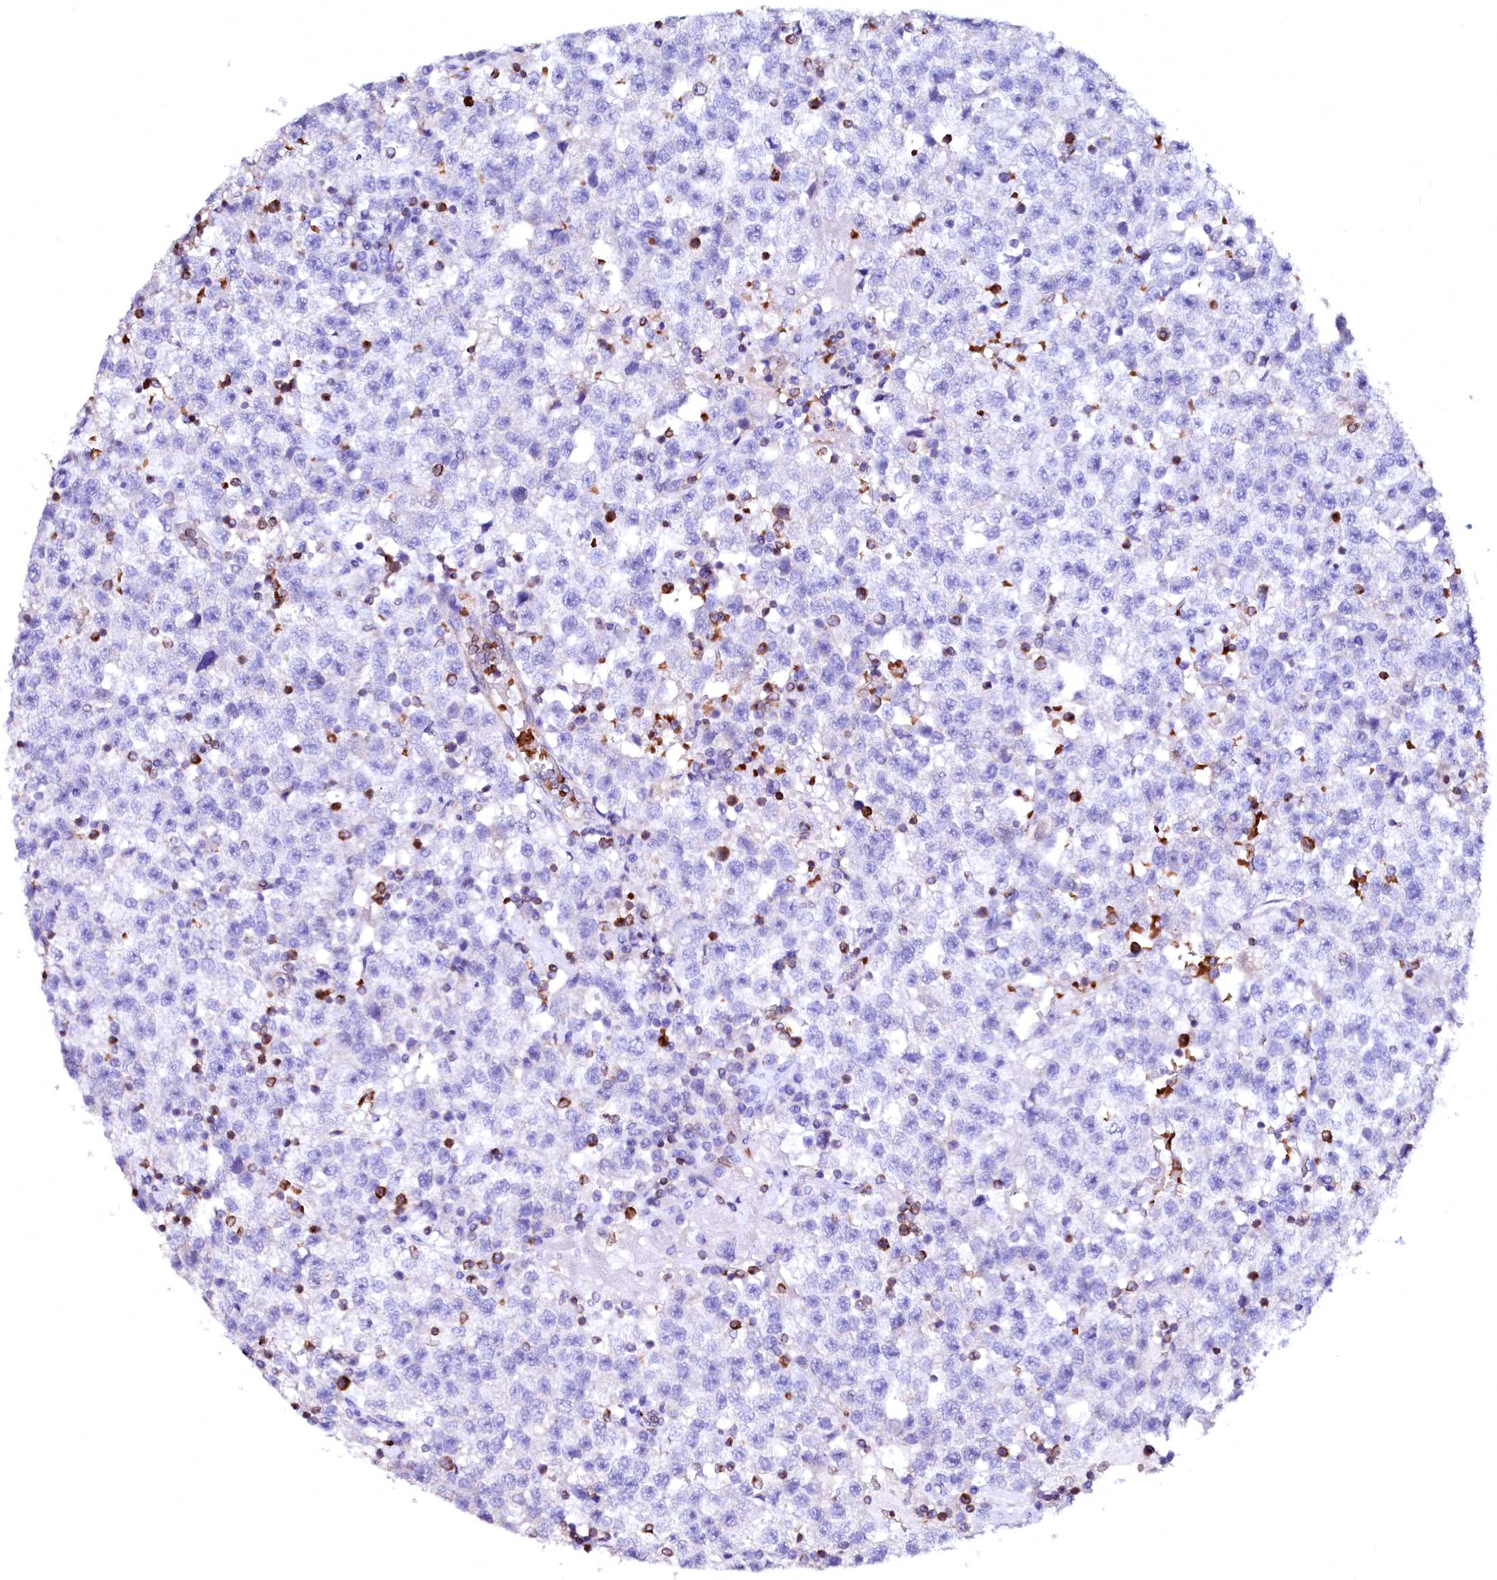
{"staining": {"intensity": "negative", "quantity": "none", "location": "none"}, "tissue": "testis cancer", "cell_type": "Tumor cells", "image_type": "cancer", "snomed": [{"axis": "morphology", "description": "Seminoma, NOS"}, {"axis": "topography", "description": "Testis"}], "caption": "Immunohistochemistry (IHC) of human seminoma (testis) exhibits no positivity in tumor cells.", "gene": "RAB27A", "patient": {"sex": "male", "age": 22}}